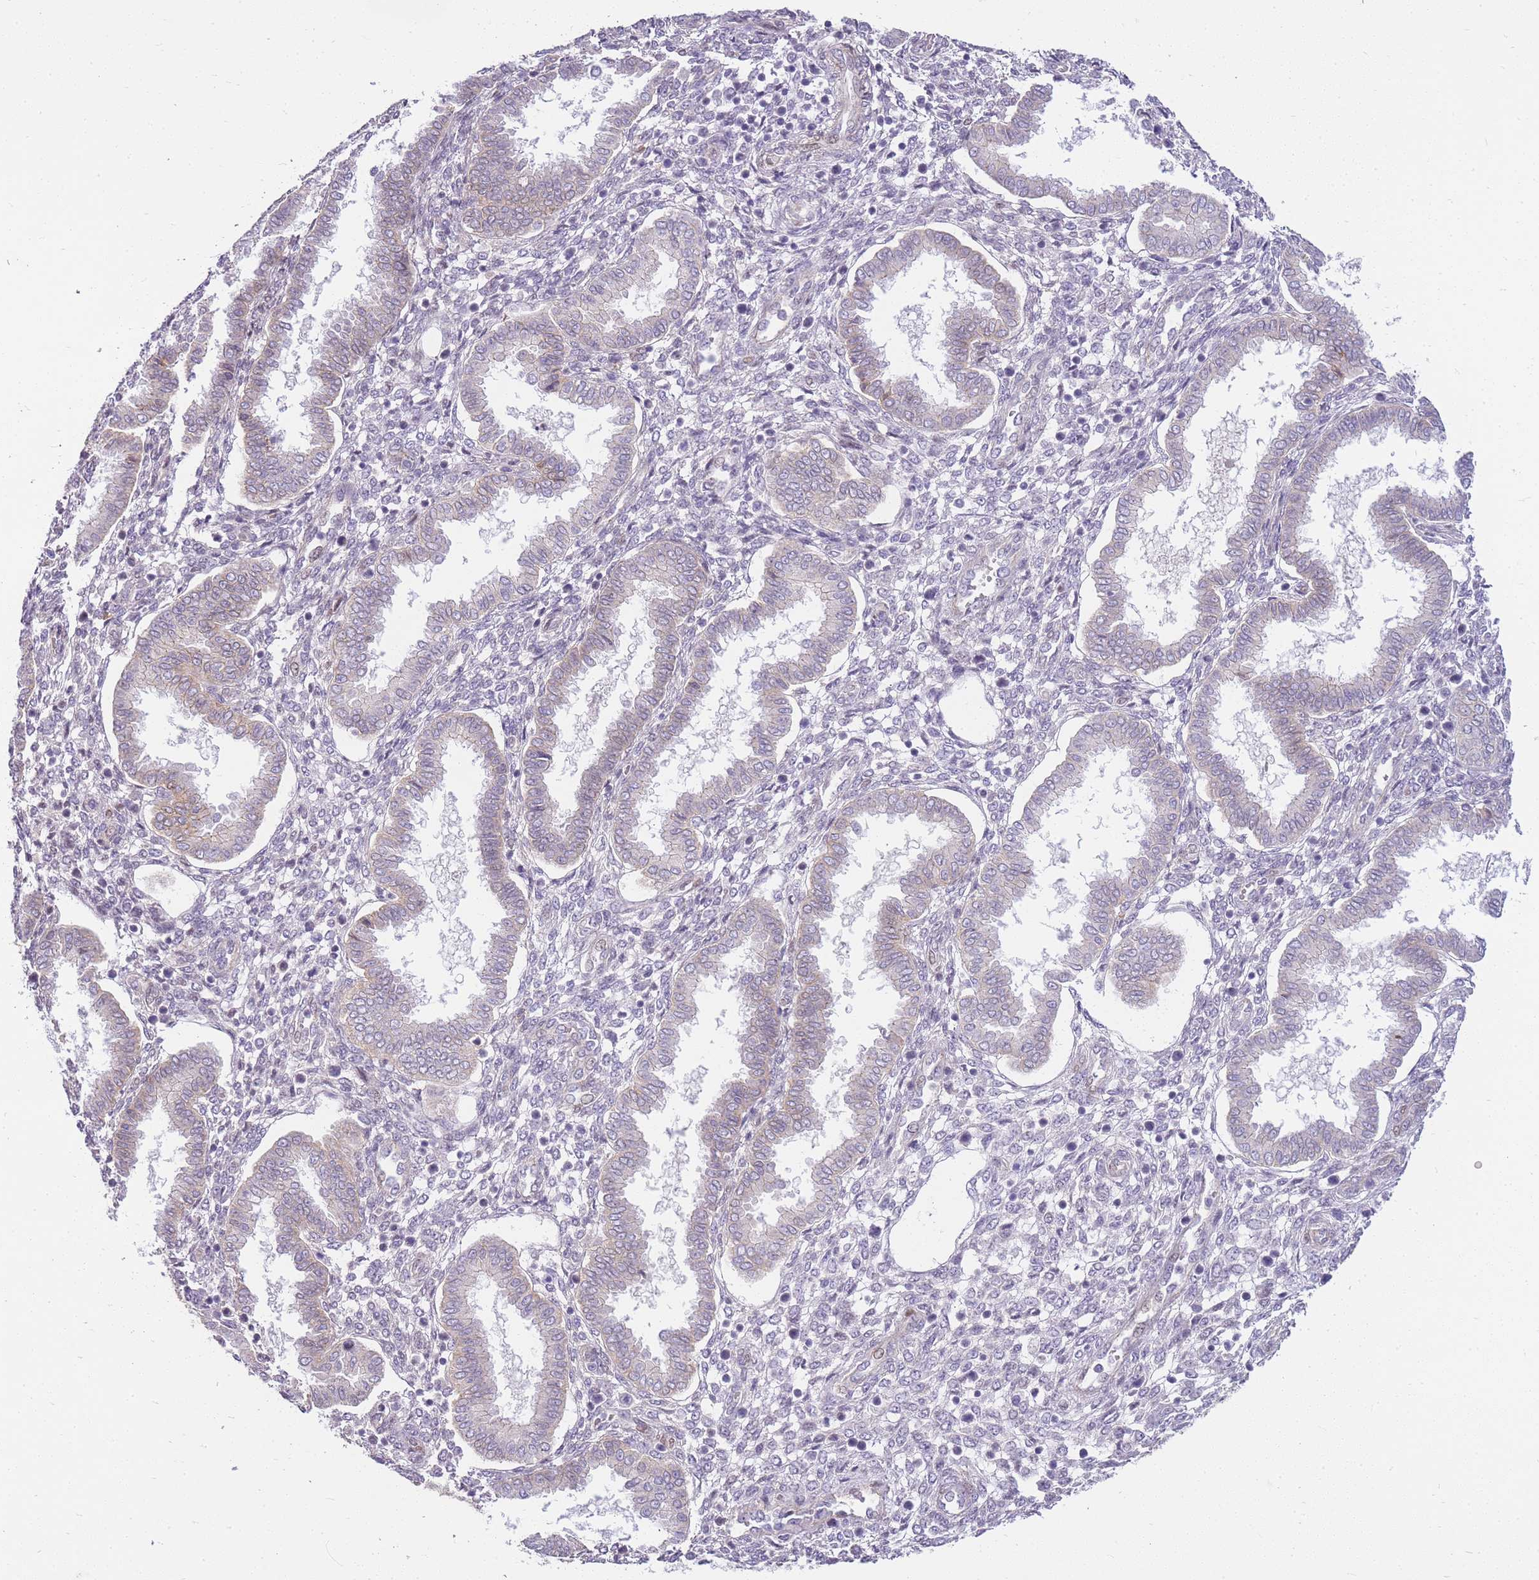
{"staining": {"intensity": "negative", "quantity": "none", "location": "none"}, "tissue": "endometrium", "cell_type": "Cells in endometrial stroma", "image_type": "normal", "snomed": [{"axis": "morphology", "description": "Normal tissue, NOS"}, {"axis": "topography", "description": "Endometrium"}], "caption": "Immunohistochemistry (IHC) histopathology image of unremarkable endometrium stained for a protein (brown), which demonstrates no staining in cells in endometrial stroma.", "gene": "CLBA1", "patient": {"sex": "female", "age": 24}}